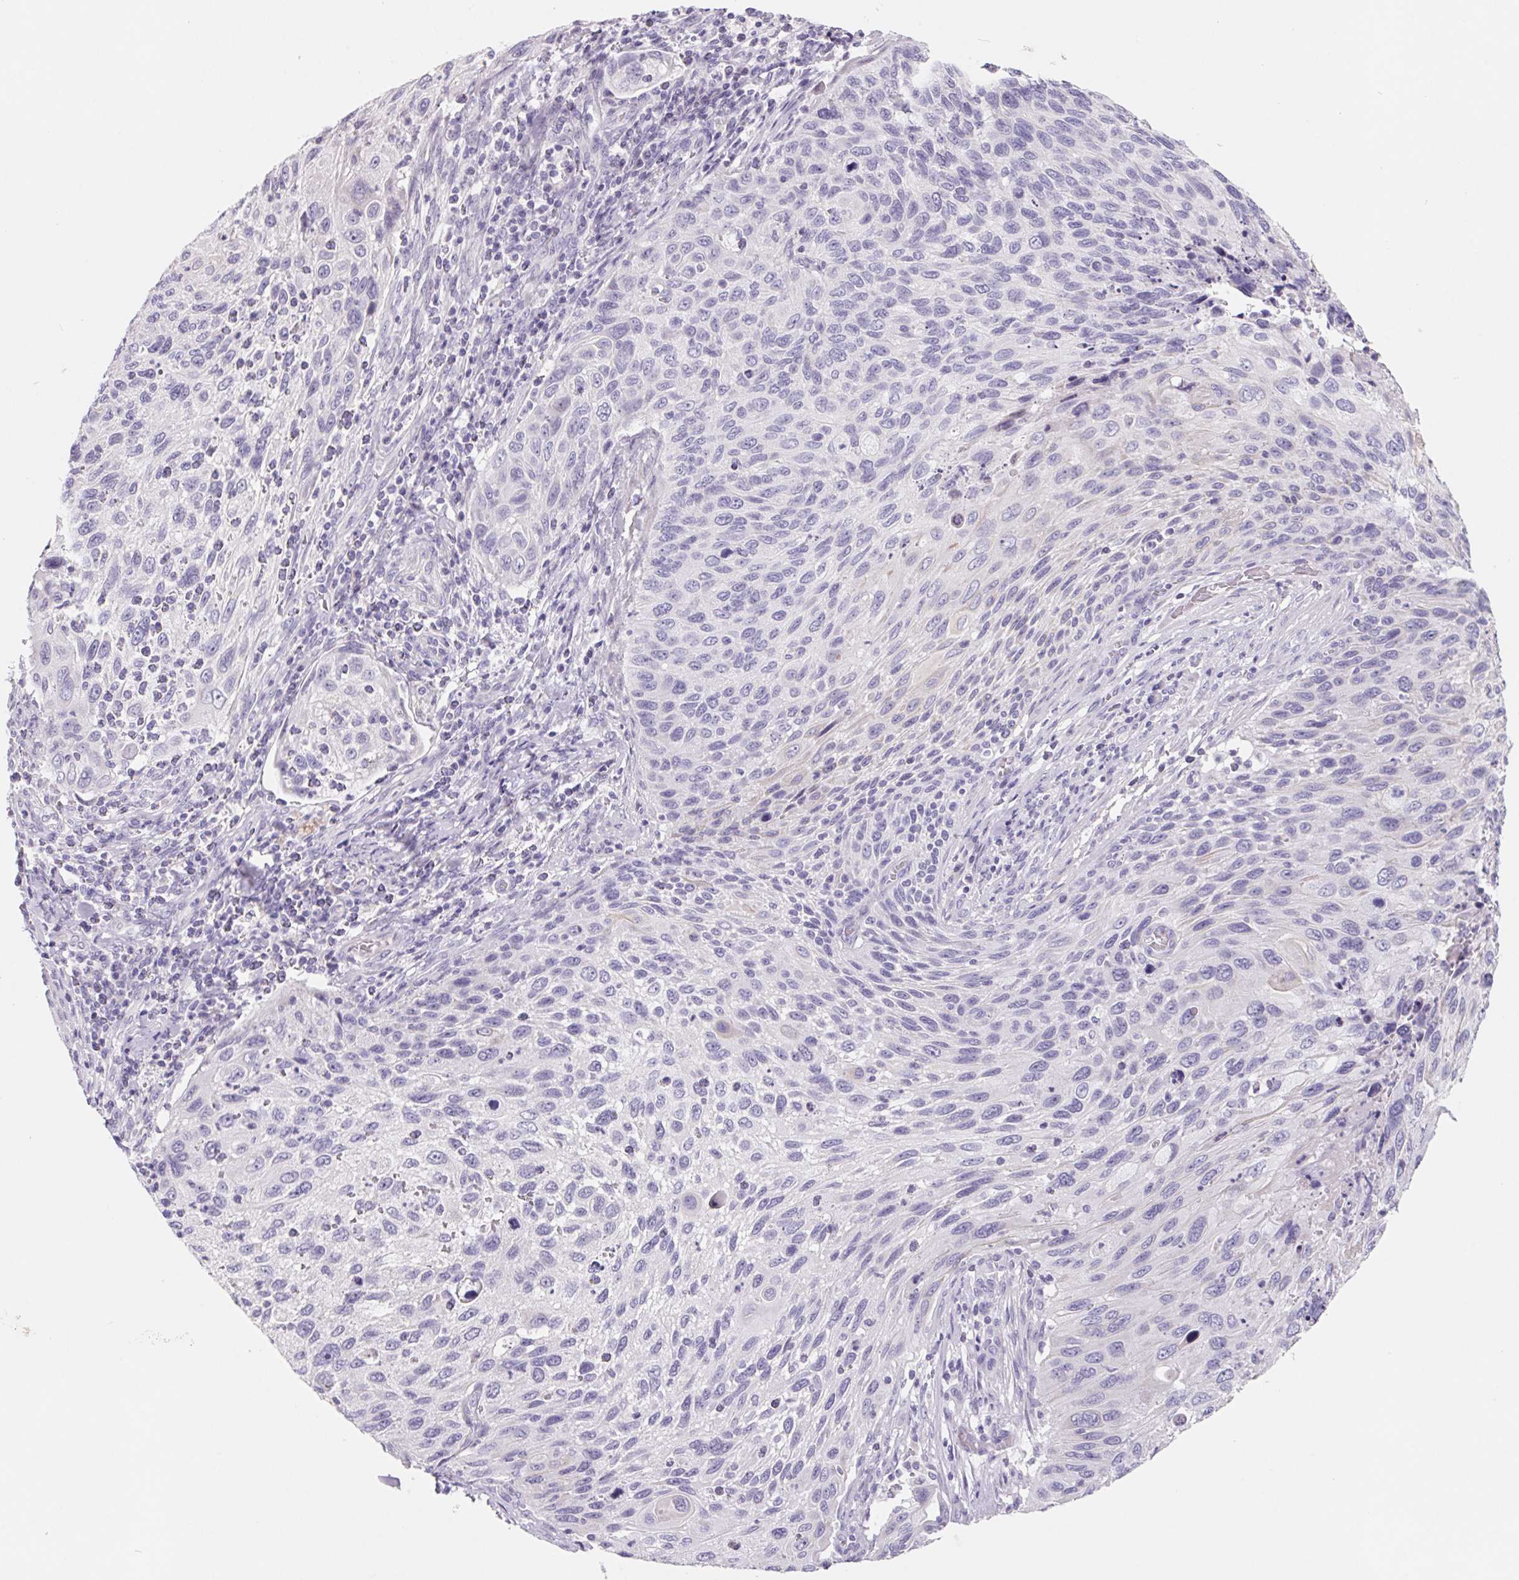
{"staining": {"intensity": "negative", "quantity": "none", "location": "none"}, "tissue": "cervical cancer", "cell_type": "Tumor cells", "image_type": "cancer", "snomed": [{"axis": "morphology", "description": "Squamous cell carcinoma, NOS"}, {"axis": "topography", "description": "Cervix"}], "caption": "Cervical squamous cell carcinoma stained for a protein using IHC reveals no staining tumor cells.", "gene": "FDX1", "patient": {"sex": "female", "age": 70}}